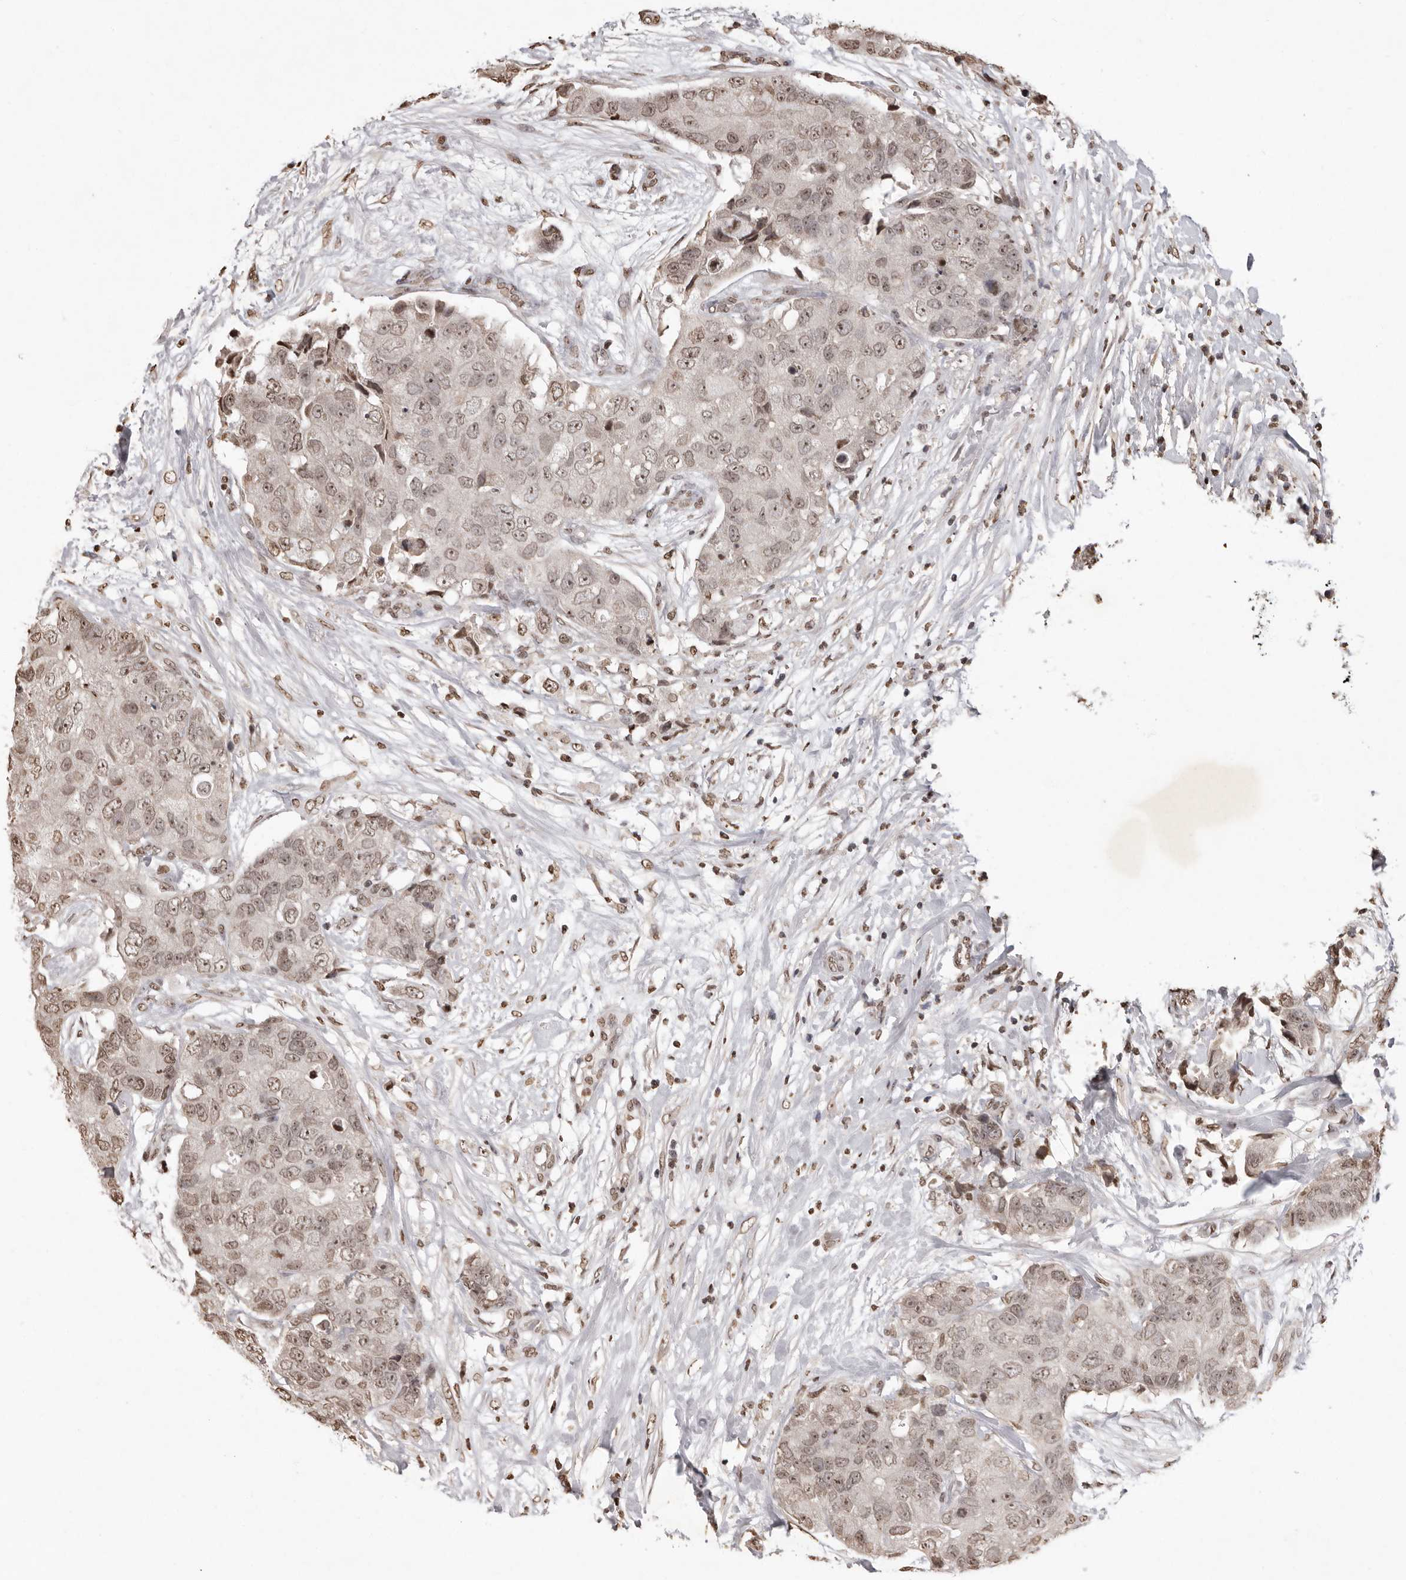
{"staining": {"intensity": "weak", "quantity": ">75%", "location": "nuclear"}, "tissue": "breast cancer", "cell_type": "Tumor cells", "image_type": "cancer", "snomed": [{"axis": "morphology", "description": "Duct carcinoma"}, {"axis": "topography", "description": "Breast"}], "caption": "The image shows a brown stain indicating the presence of a protein in the nuclear of tumor cells in breast invasive ductal carcinoma.", "gene": "WDR45", "patient": {"sex": "female", "age": 62}}